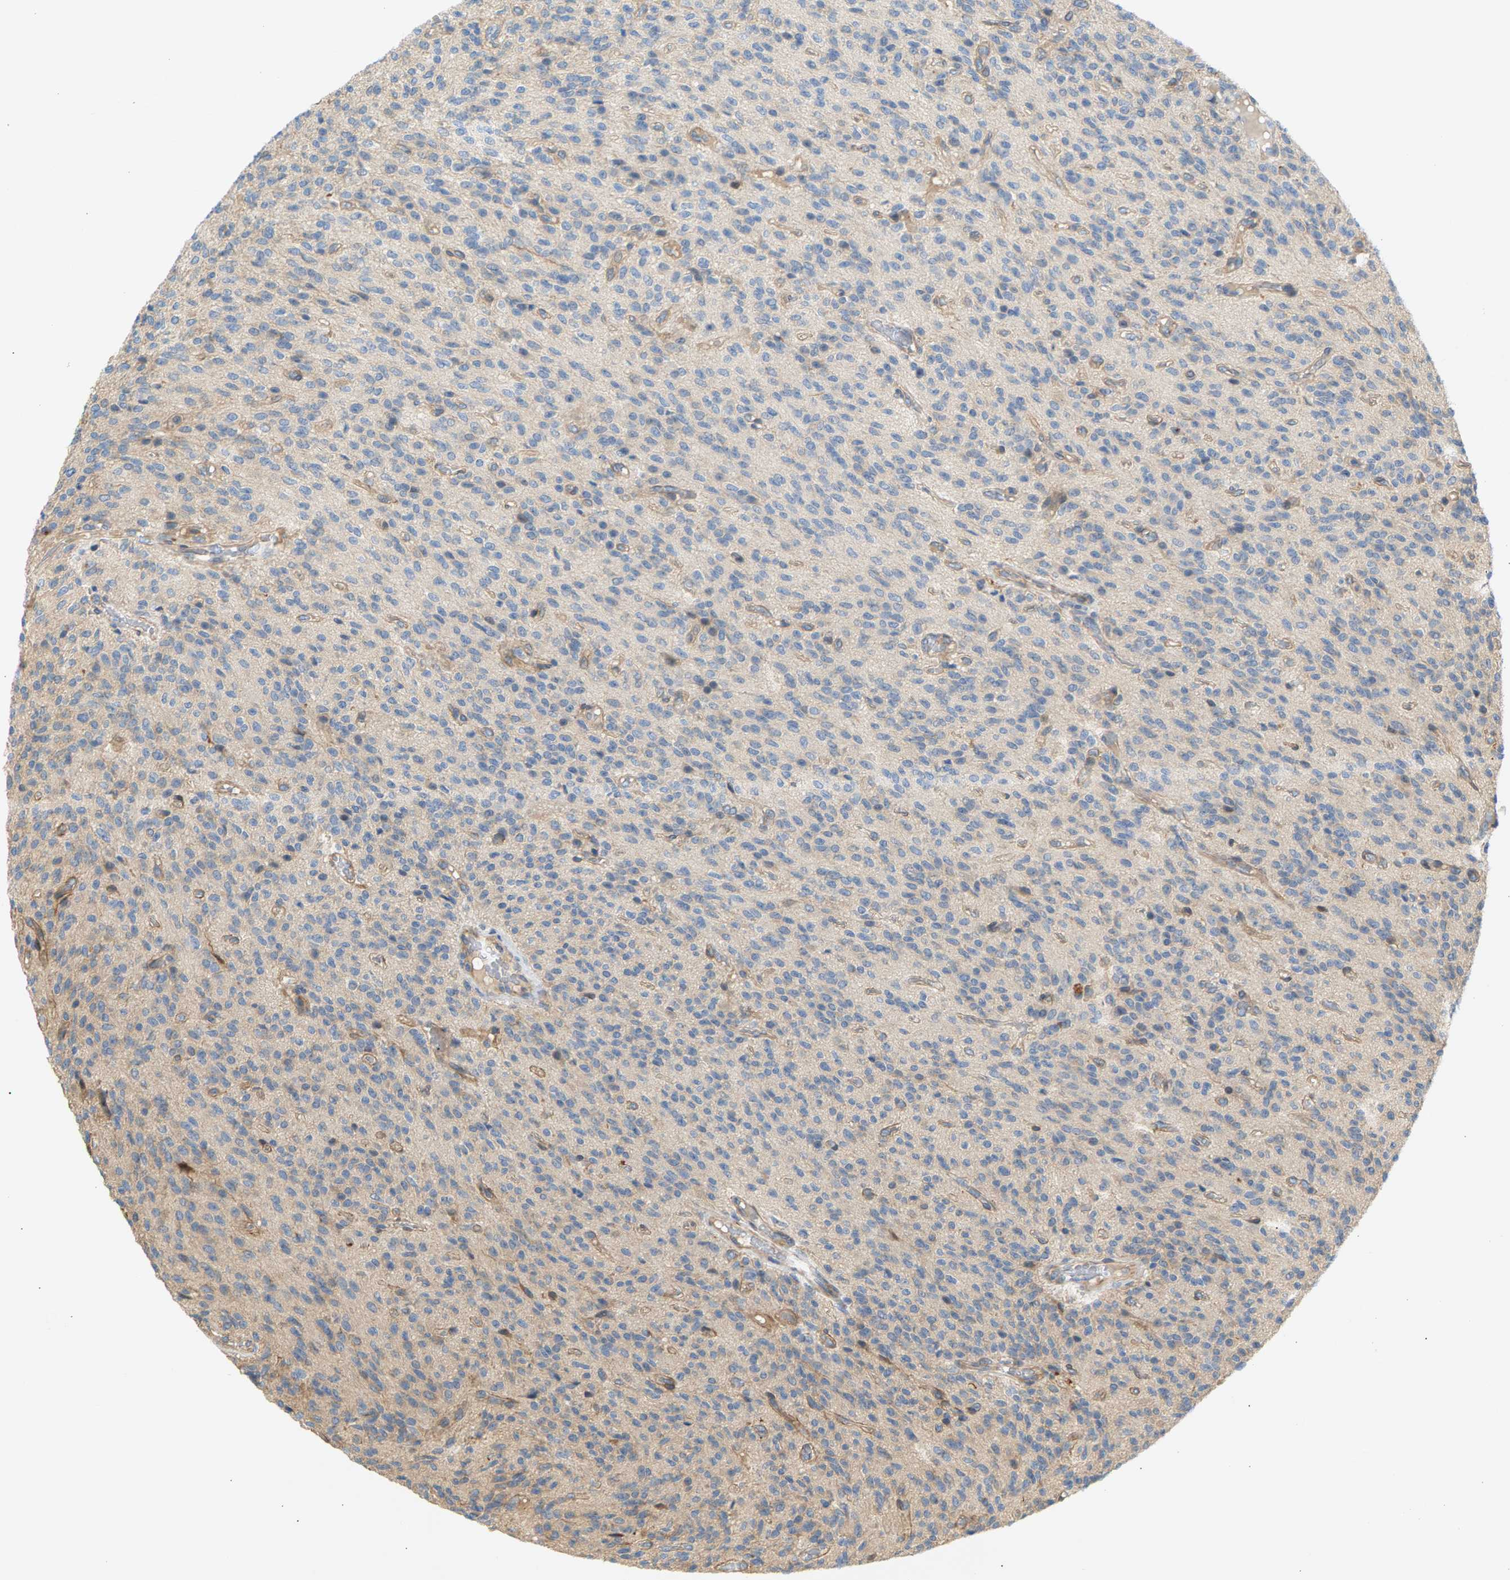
{"staining": {"intensity": "weak", "quantity": "<25%", "location": "cytoplasmic/membranous"}, "tissue": "glioma", "cell_type": "Tumor cells", "image_type": "cancer", "snomed": [{"axis": "morphology", "description": "Glioma, malignant, High grade"}, {"axis": "topography", "description": "Brain"}], "caption": "Protein analysis of glioma reveals no significant staining in tumor cells.", "gene": "KRTAP27-1", "patient": {"sex": "male", "age": 34}}